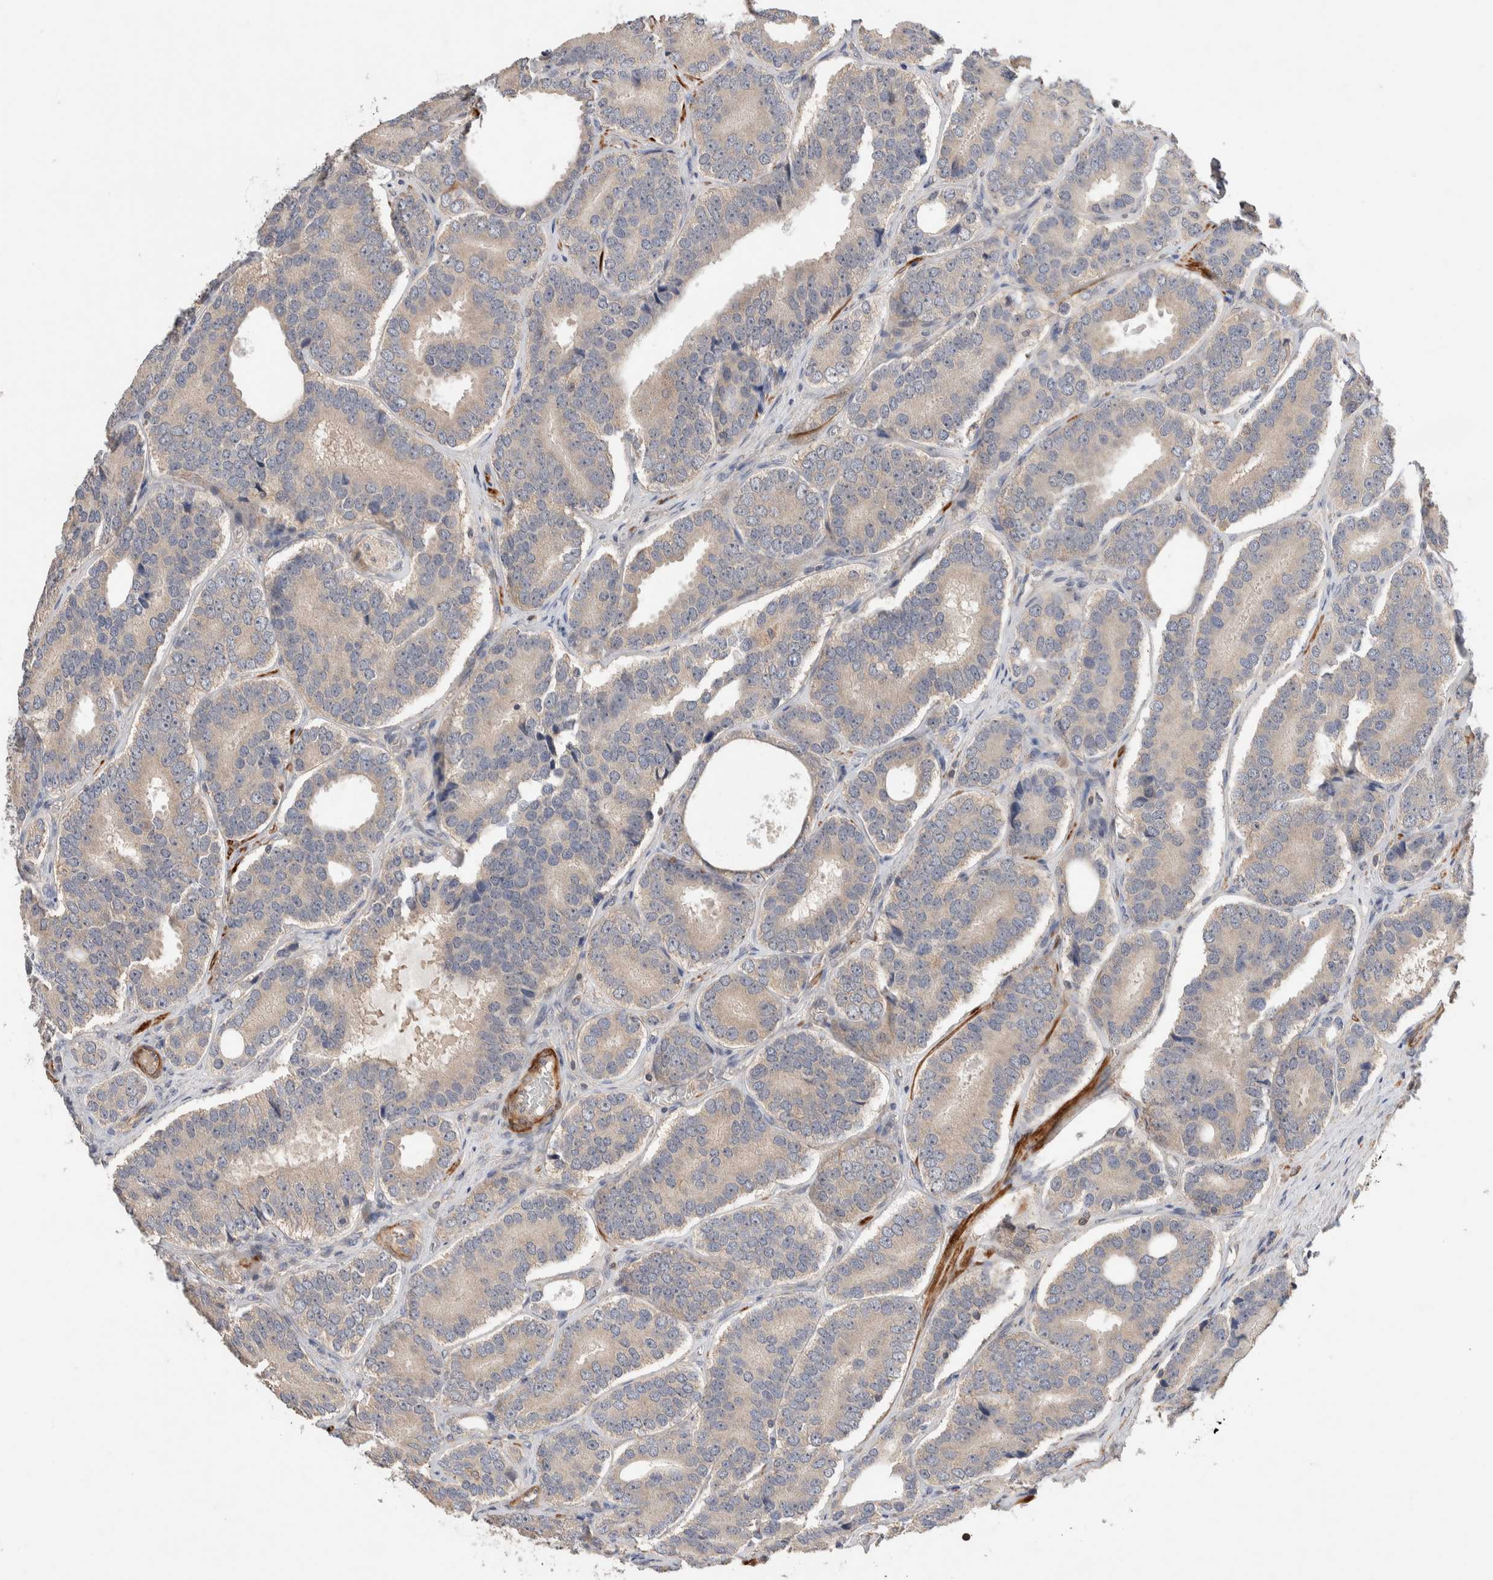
{"staining": {"intensity": "weak", "quantity": "25%-75%", "location": "cytoplasmic/membranous"}, "tissue": "prostate cancer", "cell_type": "Tumor cells", "image_type": "cancer", "snomed": [{"axis": "morphology", "description": "Adenocarcinoma, High grade"}, {"axis": "topography", "description": "Prostate"}], "caption": "Immunohistochemistry (IHC) (DAB) staining of prostate adenocarcinoma (high-grade) reveals weak cytoplasmic/membranous protein expression in approximately 25%-75% of tumor cells. Nuclei are stained in blue.", "gene": "WDR91", "patient": {"sex": "male", "age": 56}}